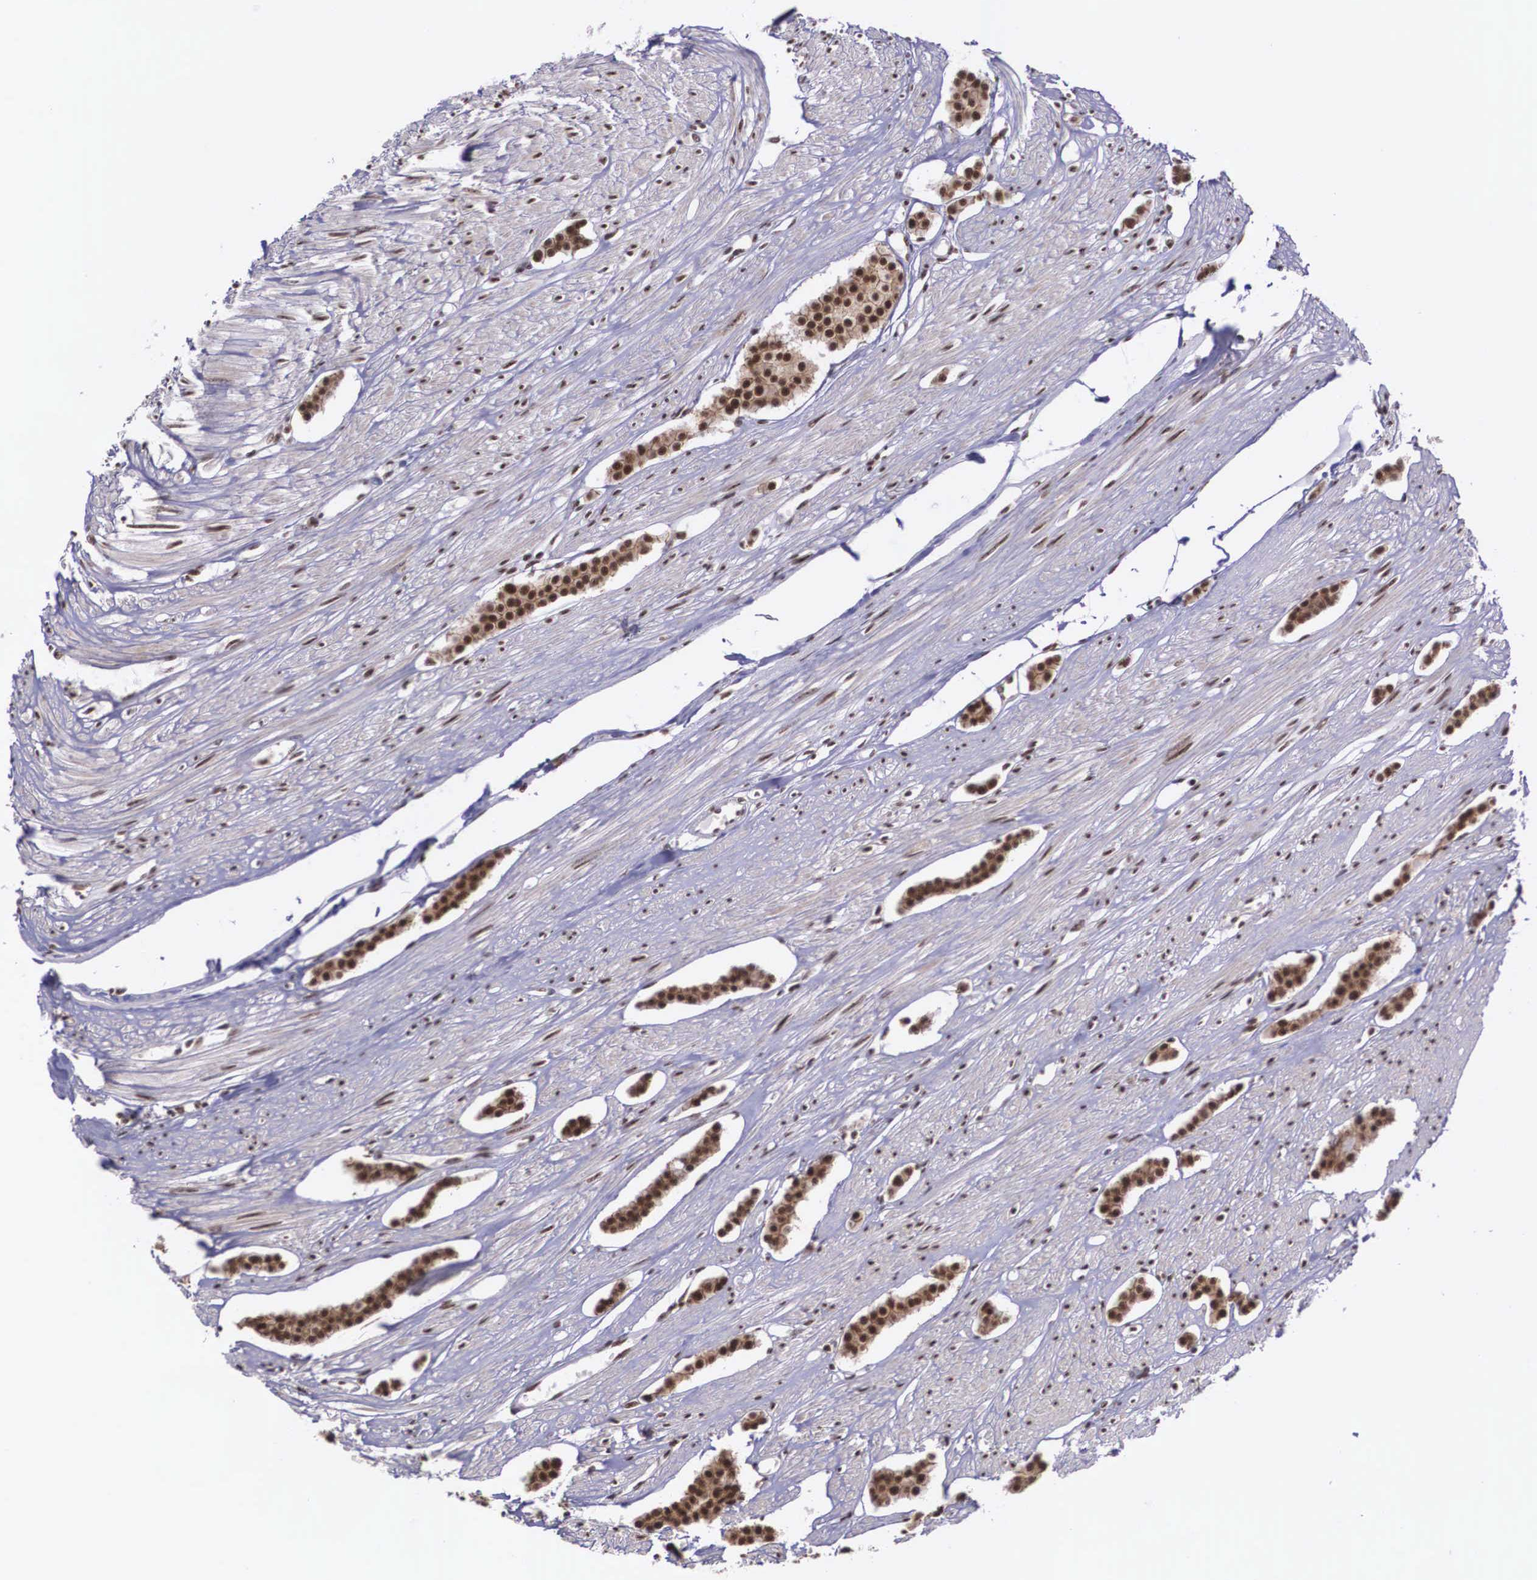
{"staining": {"intensity": "strong", "quantity": ">75%", "location": "cytoplasmic/membranous,nuclear"}, "tissue": "carcinoid", "cell_type": "Tumor cells", "image_type": "cancer", "snomed": [{"axis": "morphology", "description": "Carcinoid, malignant, NOS"}, {"axis": "topography", "description": "Small intestine"}], "caption": "Human carcinoid stained with a brown dye shows strong cytoplasmic/membranous and nuclear positive expression in about >75% of tumor cells.", "gene": "POLR2F", "patient": {"sex": "male", "age": 60}}